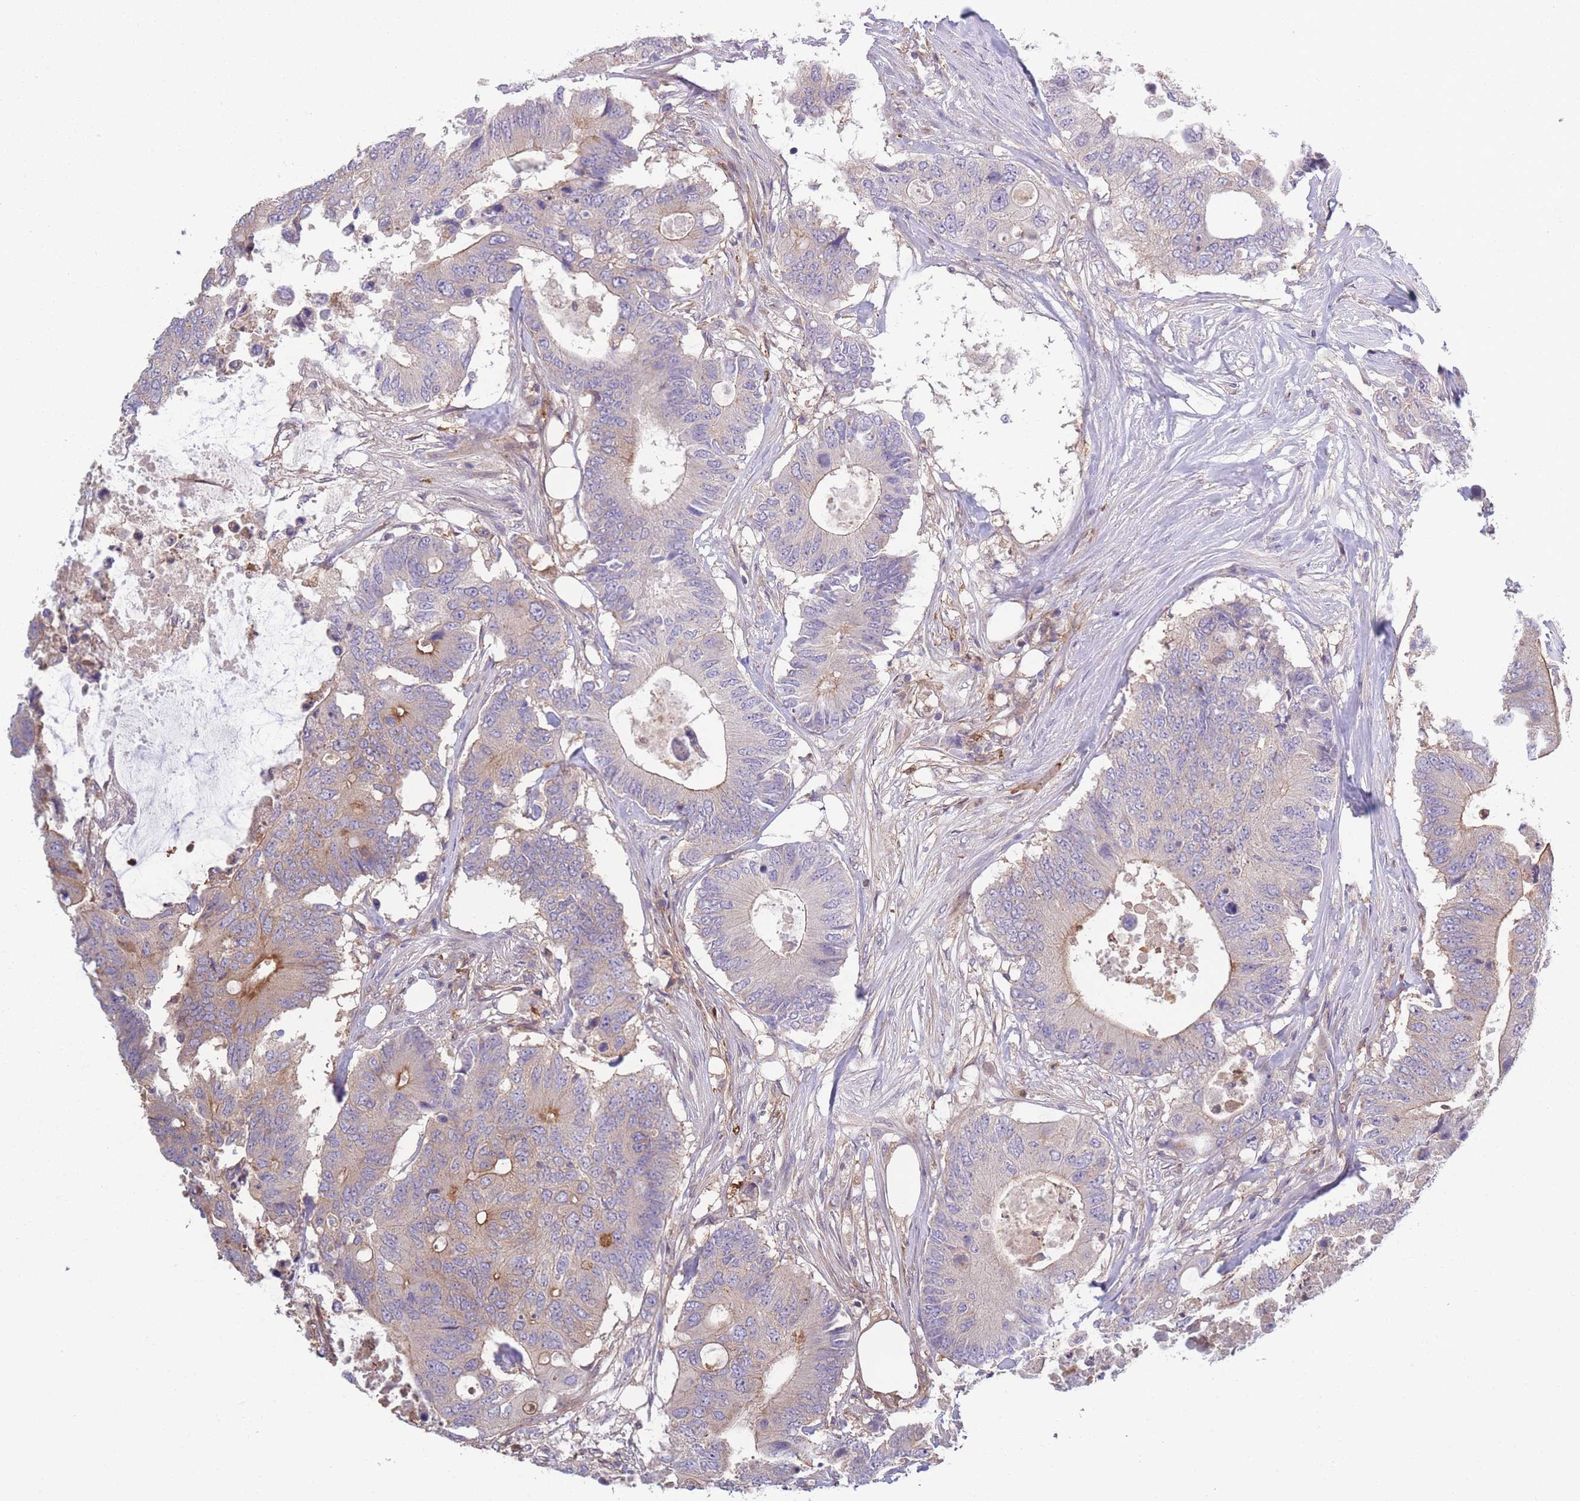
{"staining": {"intensity": "moderate", "quantity": "<25%", "location": "cytoplasmic/membranous"}, "tissue": "colorectal cancer", "cell_type": "Tumor cells", "image_type": "cancer", "snomed": [{"axis": "morphology", "description": "Adenocarcinoma, NOS"}, {"axis": "topography", "description": "Colon"}], "caption": "Immunohistochemistry (IHC) of colorectal cancer (adenocarcinoma) reveals low levels of moderate cytoplasmic/membranous expression in about <25% of tumor cells.", "gene": "STEAP3", "patient": {"sex": "male", "age": 71}}